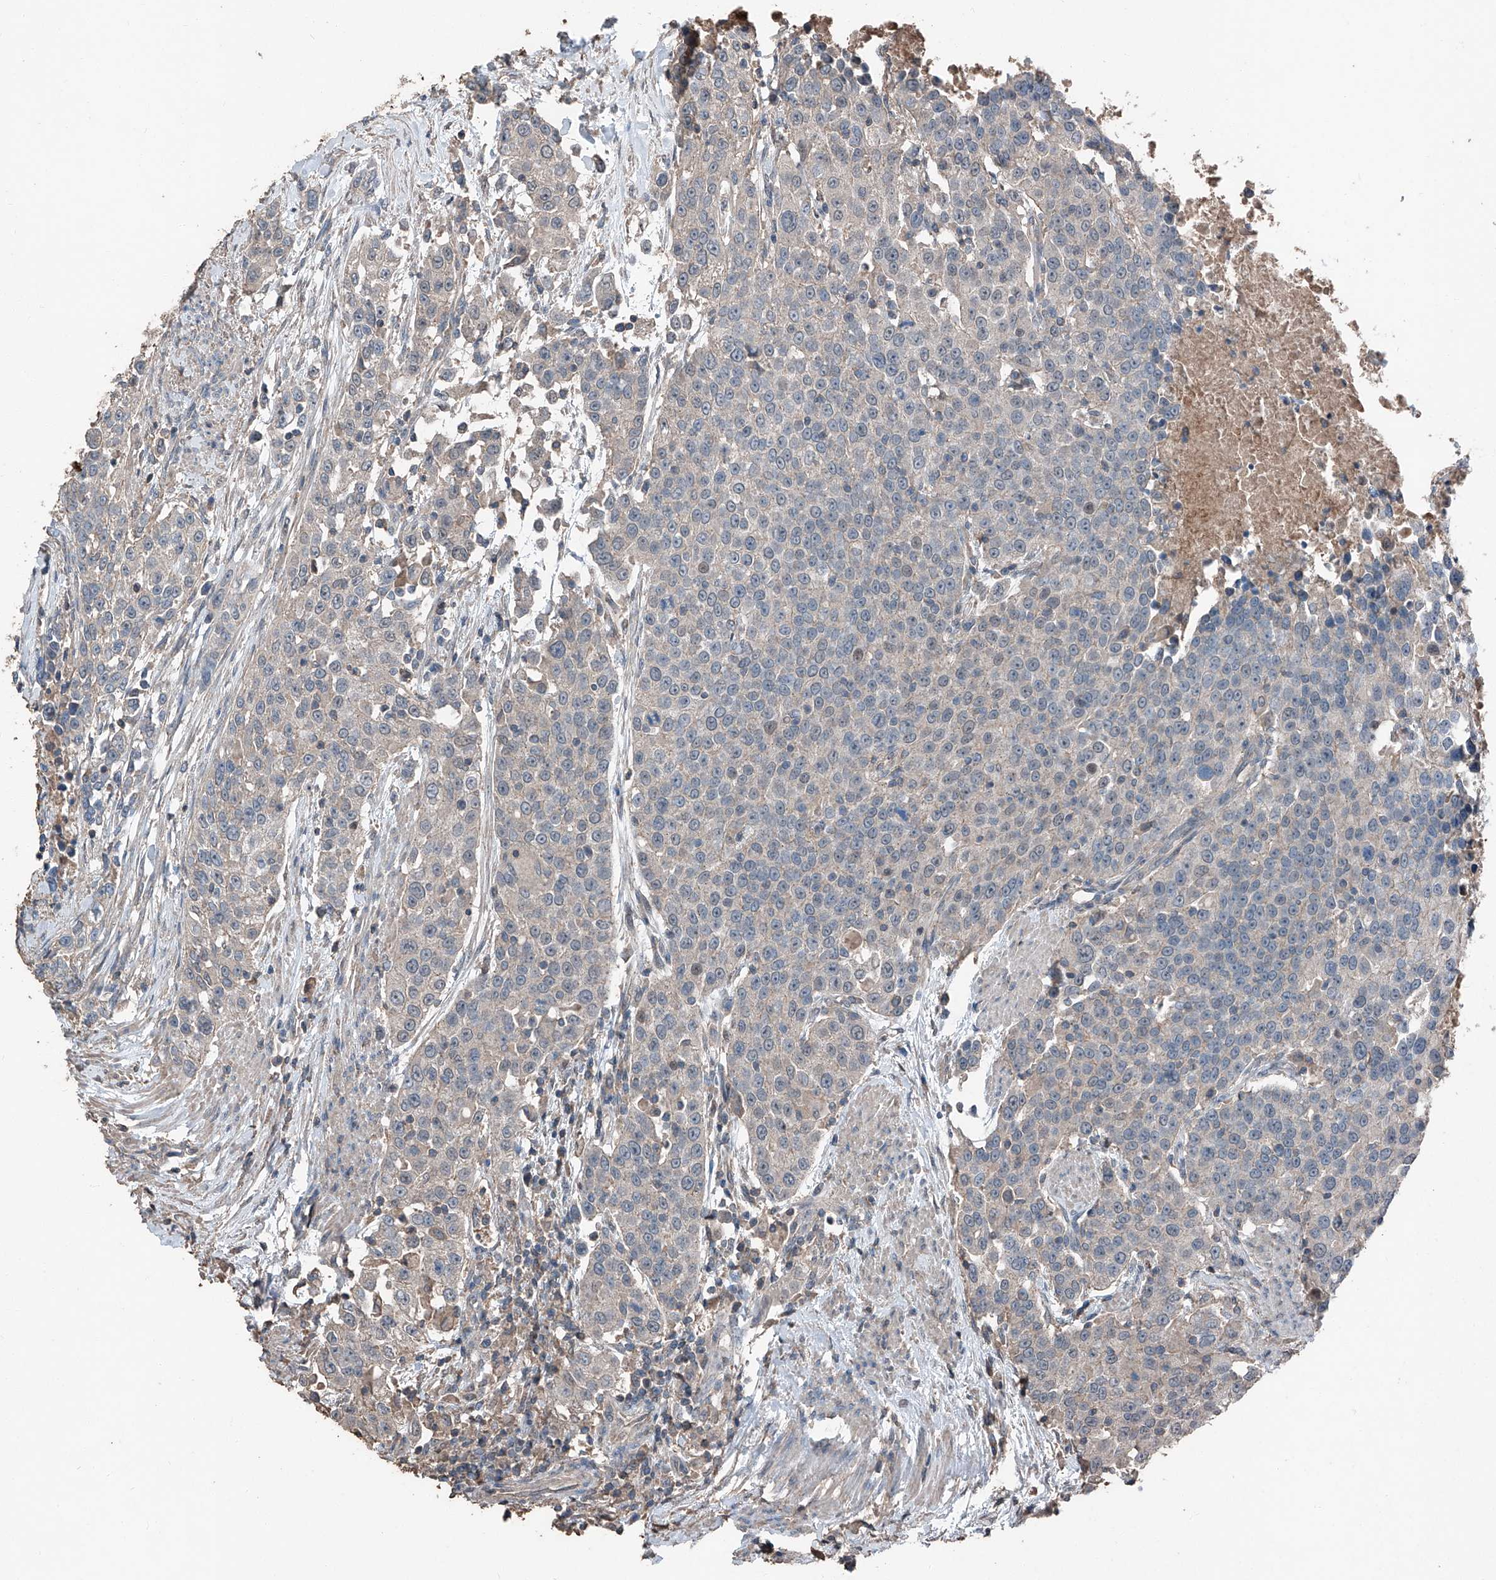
{"staining": {"intensity": "negative", "quantity": "none", "location": "none"}, "tissue": "urothelial cancer", "cell_type": "Tumor cells", "image_type": "cancer", "snomed": [{"axis": "morphology", "description": "Urothelial carcinoma, High grade"}, {"axis": "topography", "description": "Urinary bladder"}], "caption": "IHC histopathology image of neoplastic tissue: urothelial cancer stained with DAB (3,3'-diaminobenzidine) demonstrates no significant protein staining in tumor cells.", "gene": "MAMLD1", "patient": {"sex": "female", "age": 80}}